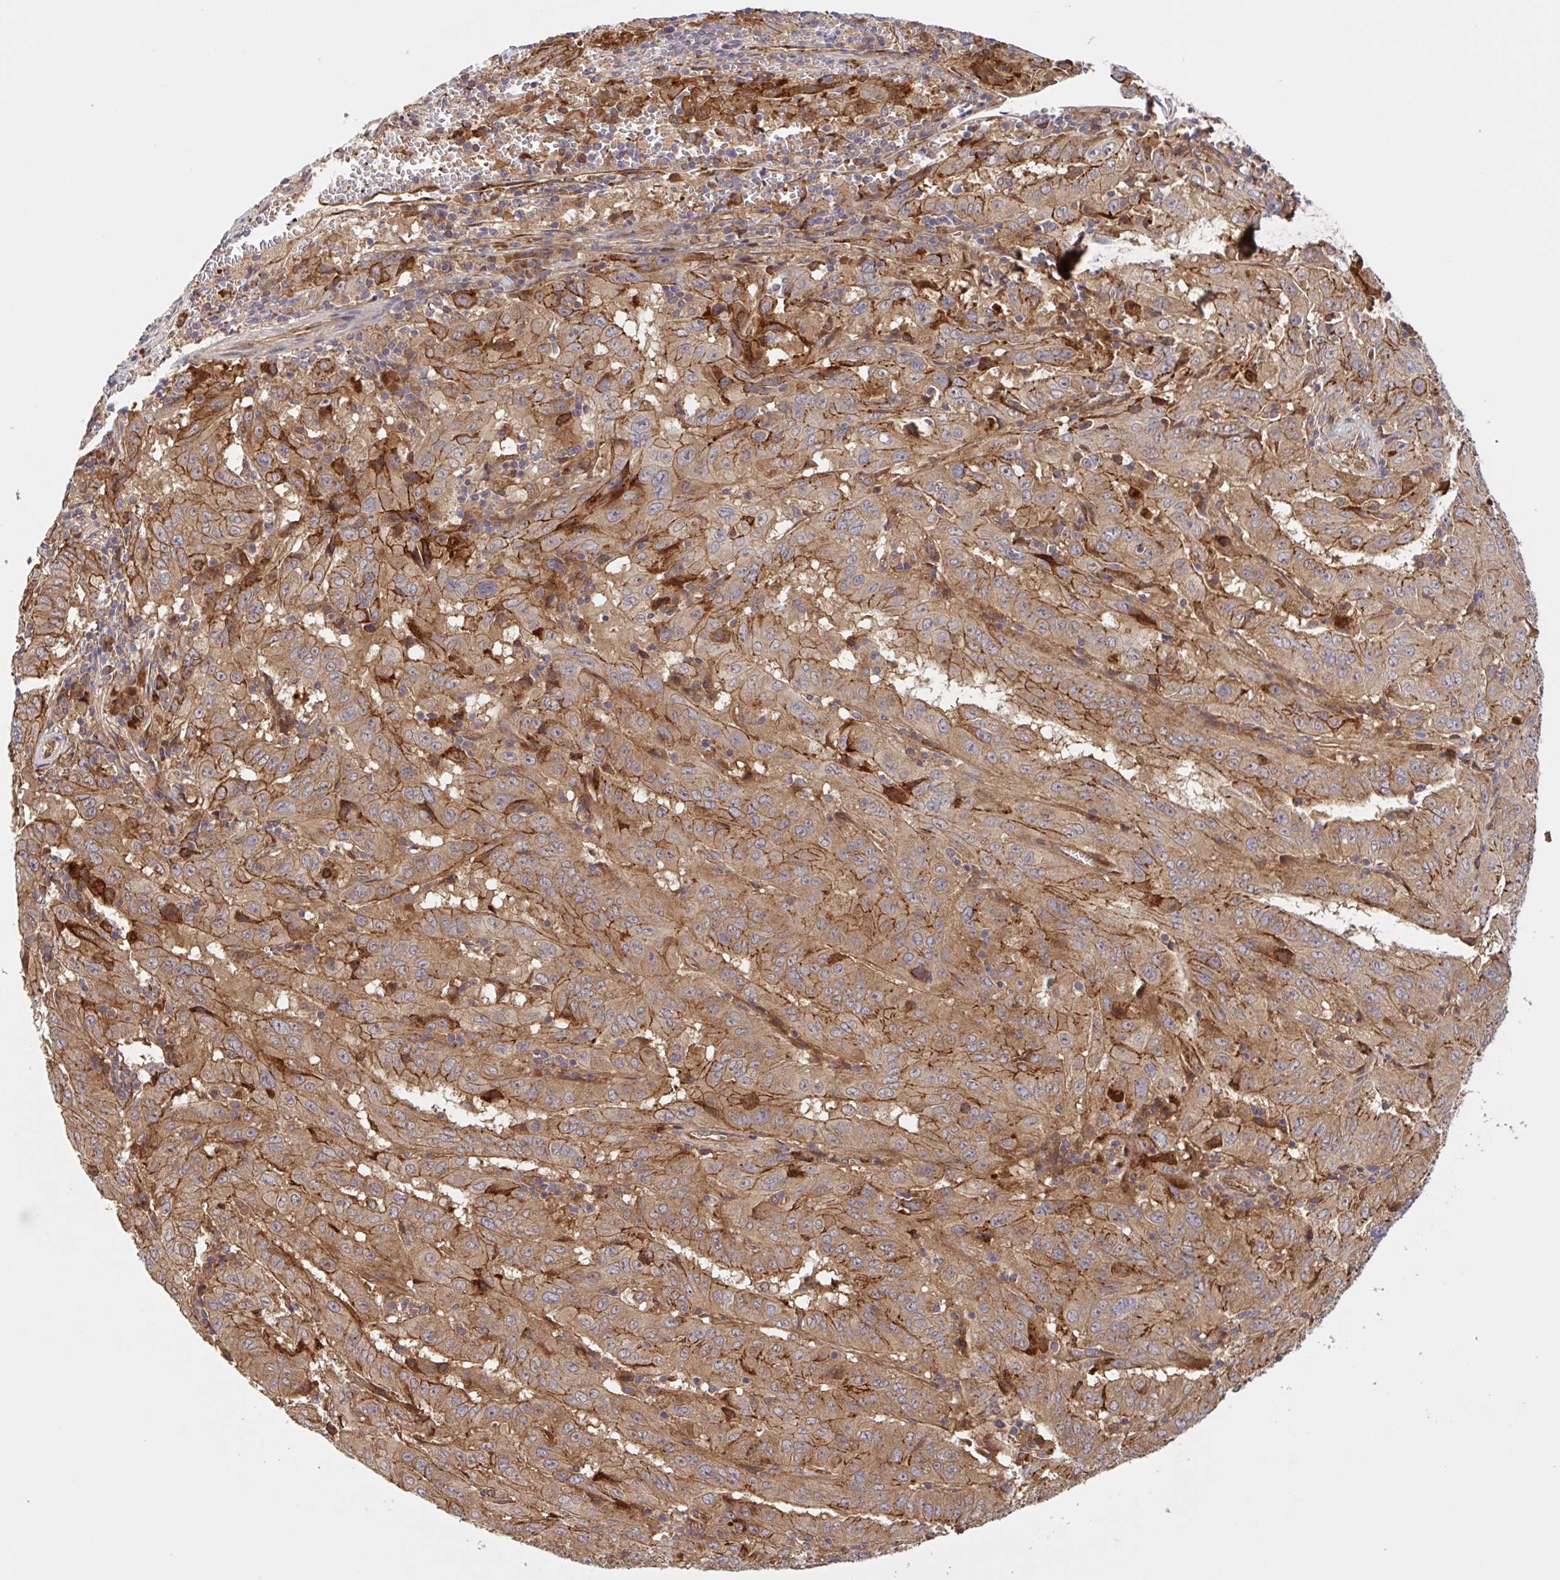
{"staining": {"intensity": "moderate", "quantity": ">75%", "location": "cytoplasmic/membranous"}, "tissue": "pancreatic cancer", "cell_type": "Tumor cells", "image_type": "cancer", "snomed": [{"axis": "morphology", "description": "Adenocarcinoma, NOS"}, {"axis": "topography", "description": "Pancreas"}], "caption": "Pancreatic adenocarcinoma stained with a protein marker exhibits moderate staining in tumor cells.", "gene": "INTS10", "patient": {"sex": "male", "age": 63}}